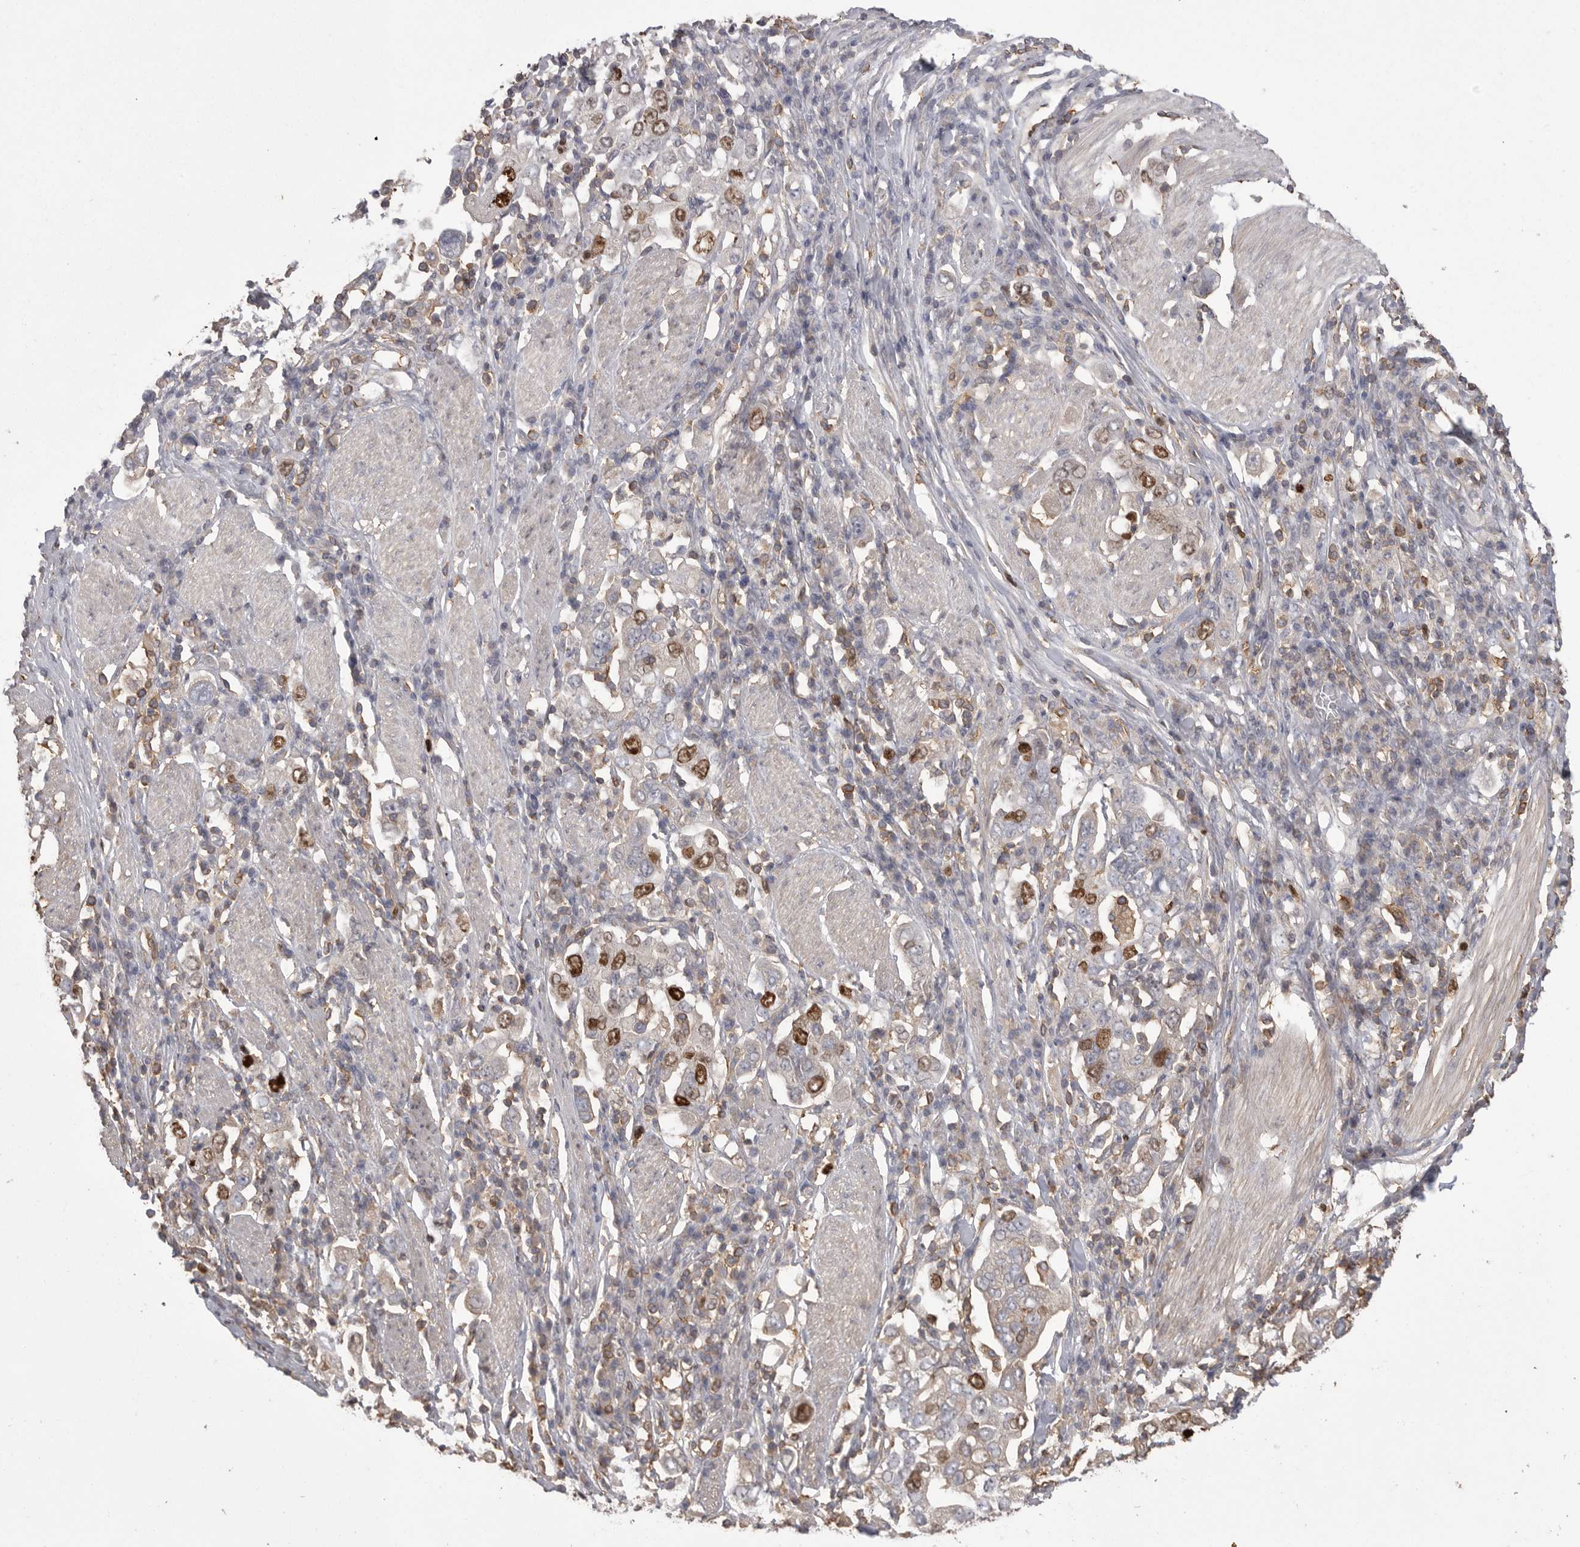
{"staining": {"intensity": "strong", "quantity": "25%-75%", "location": "nuclear"}, "tissue": "stomach cancer", "cell_type": "Tumor cells", "image_type": "cancer", "snomed": [{"axis": "morphology", "description": "Adenocarcinoma, NOS"}, {"axis": "topography", "description": "Stomach, upper"}], "caption": "Immunohistochemistry micrograph of neoplastic tissue: stomach cancer (adenocarcinoma) stained using immunohistochemistry (IHC) reveals high levels of strong protein expression localized specifically in the nuclear of tumor cells, appearing as a nuclear brown color.", "gene": "TOP2A", "patient": {"sex": "male", "age": 62}}